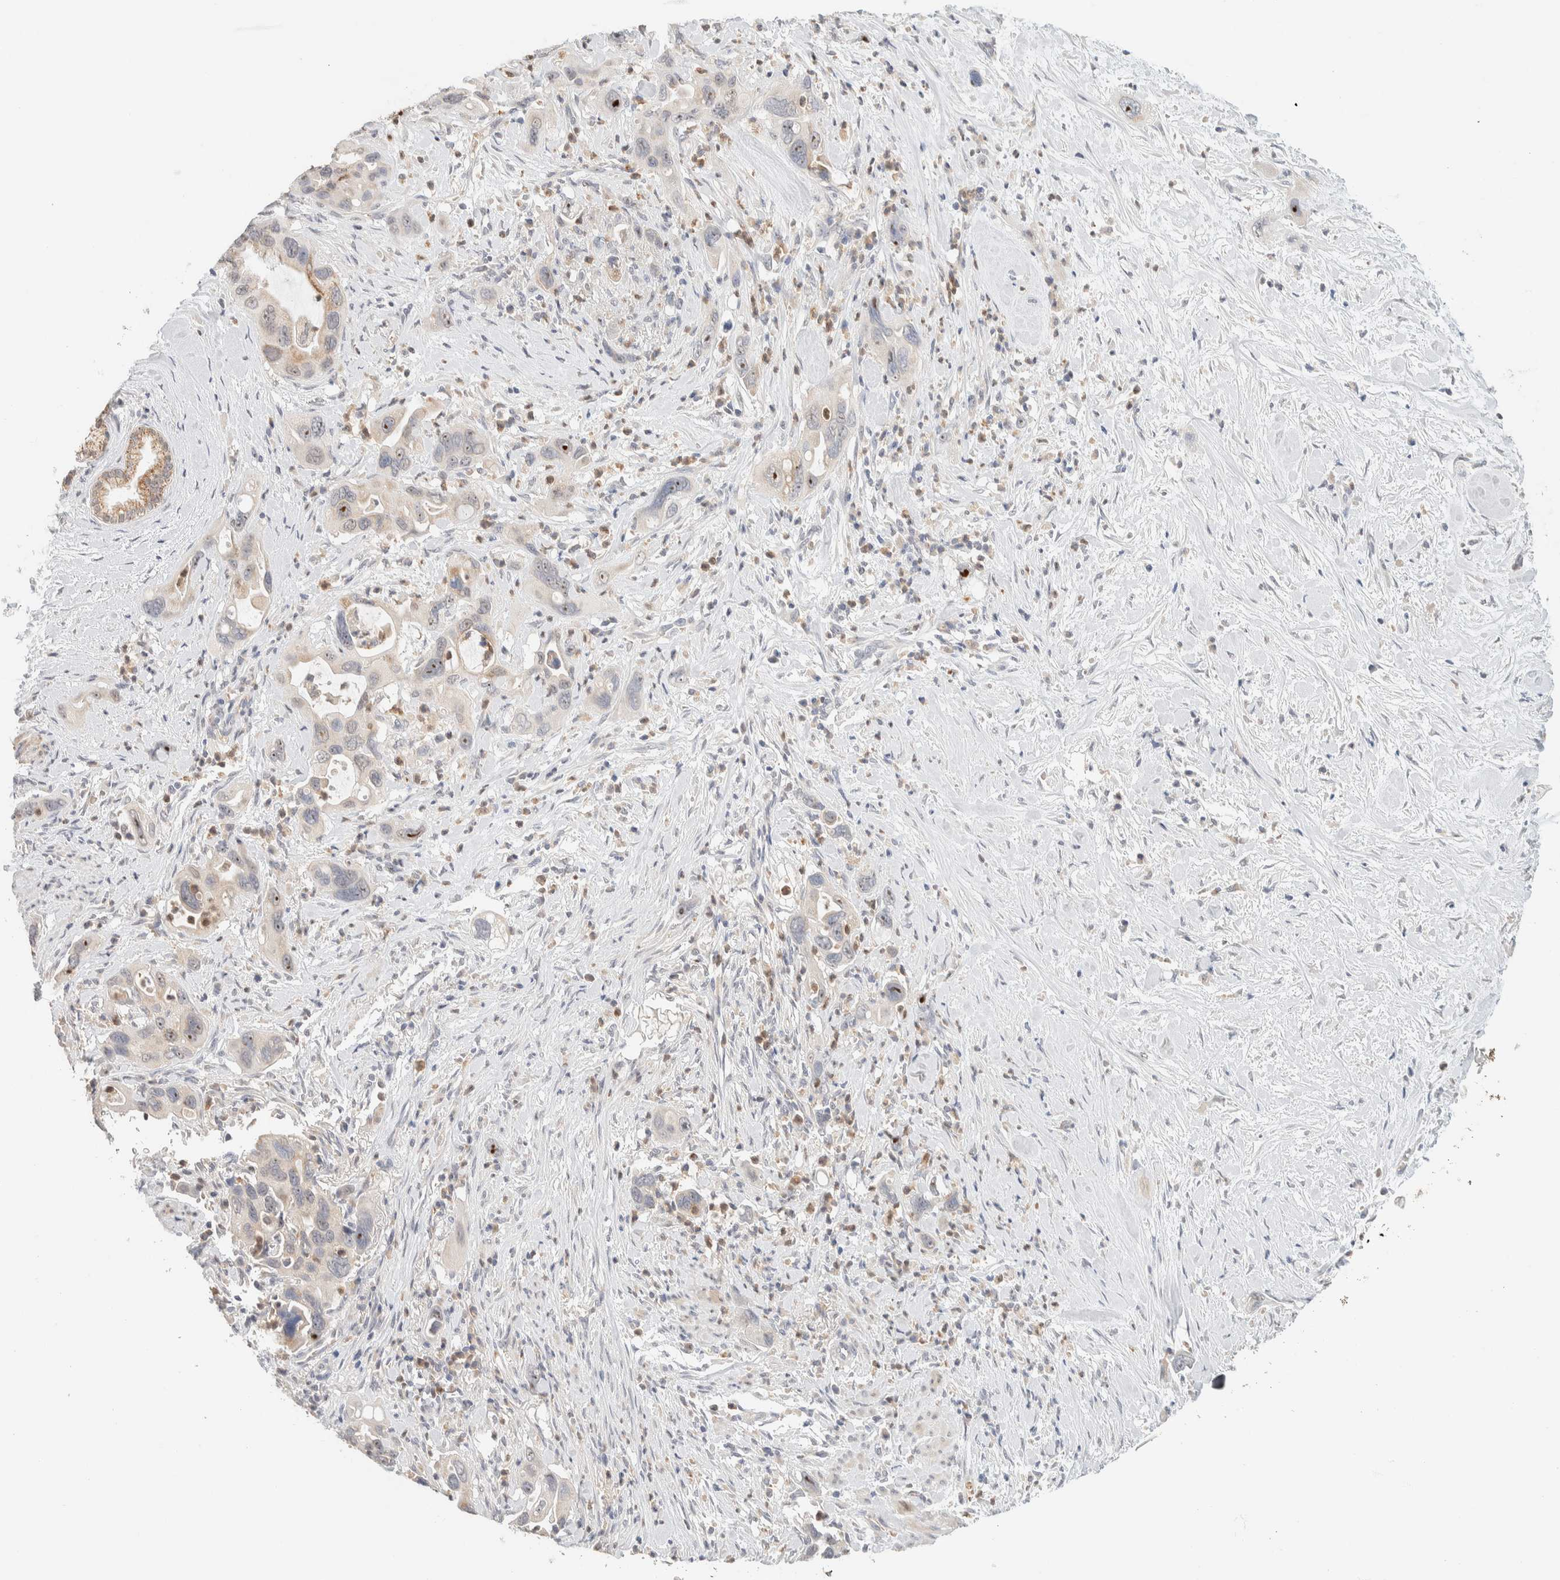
{"staining": {"intensity": "moderate", "quantity": "<25%", "location": "nuclear"}, "tissue": "pancreatic cancer", "cell_type": "Tumor cells", "image_type": "cancer", "snomed": [{"axis": "morphology", "description": "Adenocarcinoma, NOS"}, {"axis": "topography", "description": "Pancreas"}], "caption": "Brown immunohistochemical staining in human pancreatic adenocarcinoma exhibits moderate nuclear staining in approximately <25% of tumor cells. (DAB (3,3'-diaminobenzidine) IHC, brown staining for protein, blue staining for nuclei).", "gene": "HDHD3", "patient": {"sex": "female", "age": 70}}